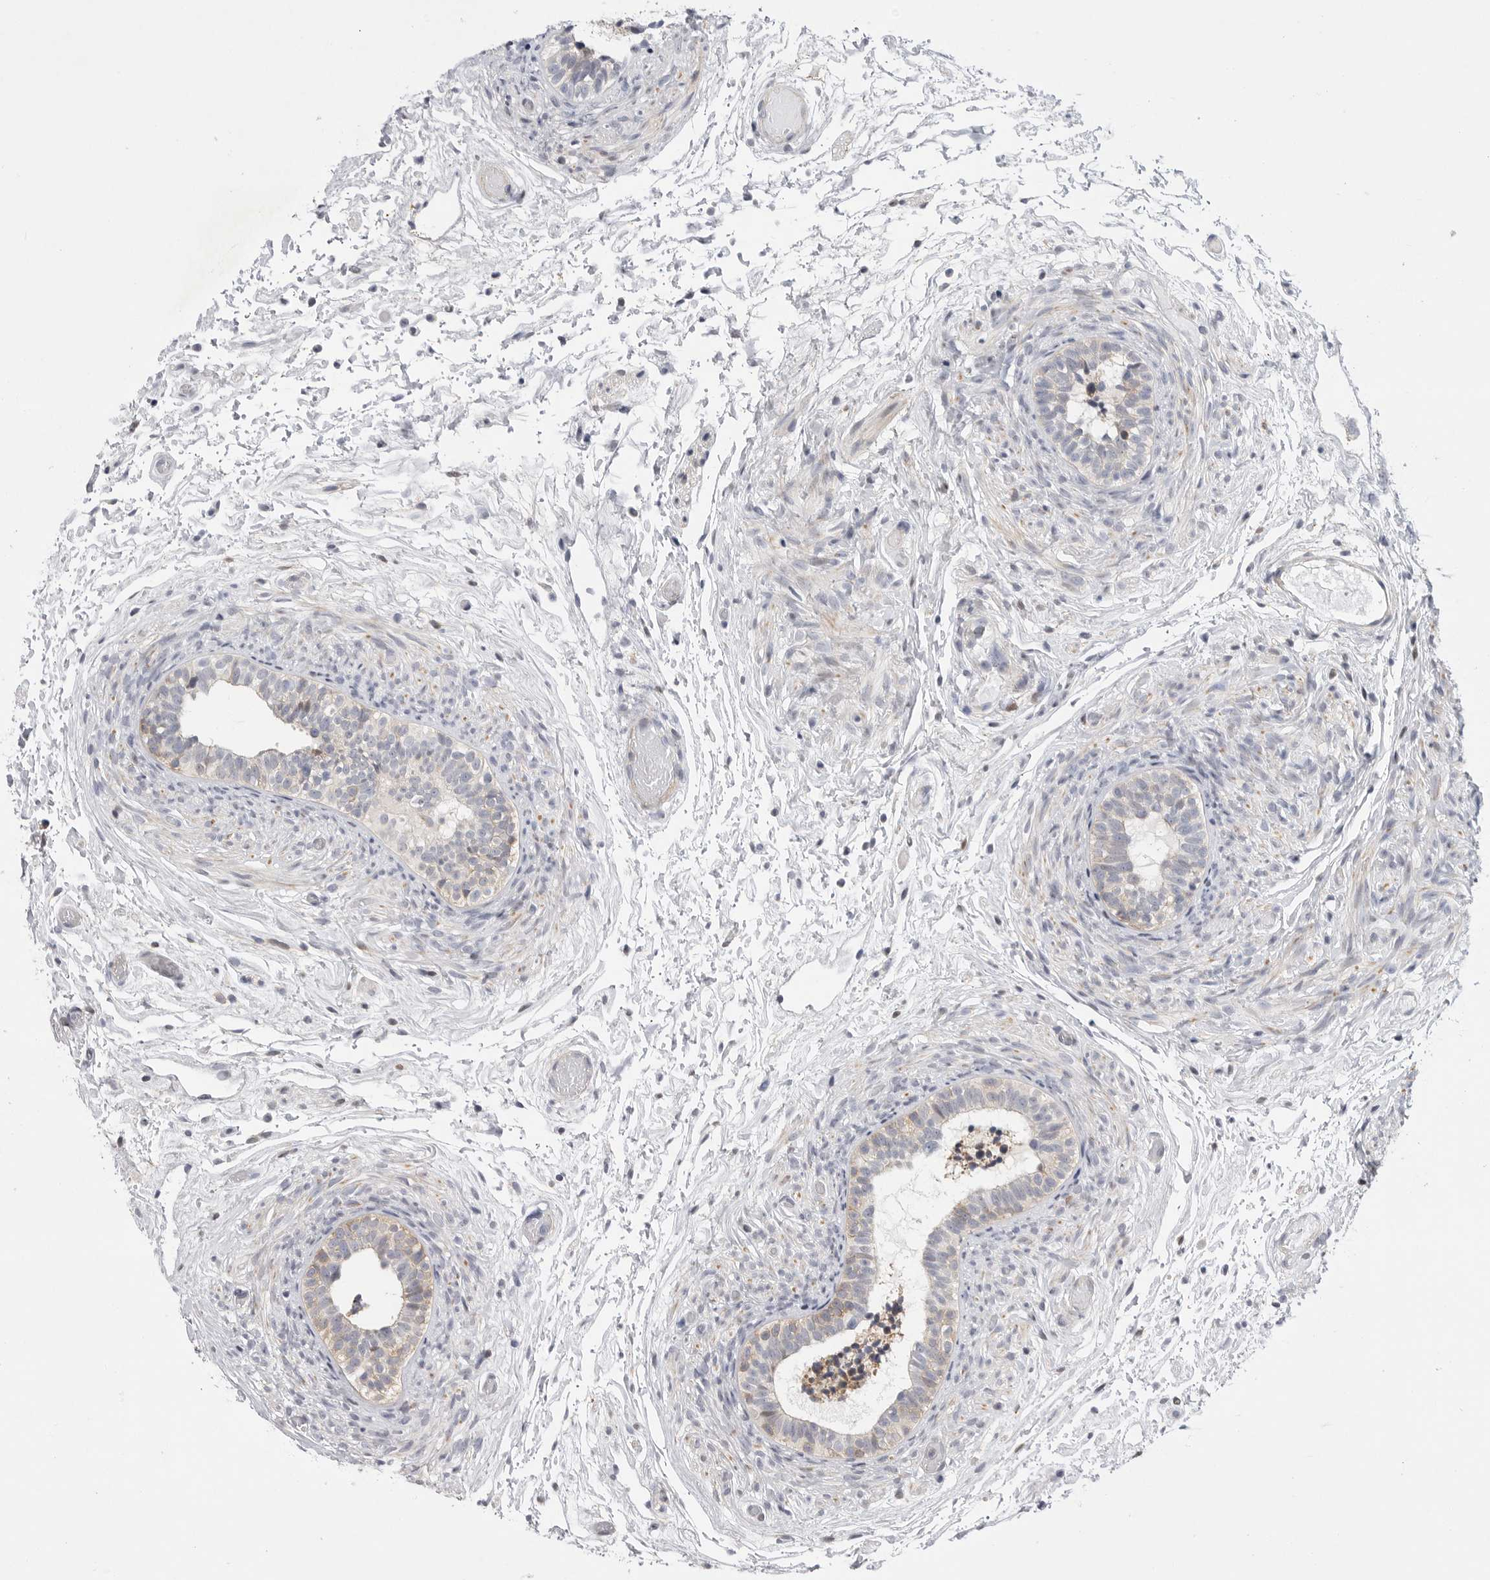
{"staining": {"intensity": "strong", "quantity": "25%-75%", "location": "cytoplasmic/membranous"}, "tissue": "epididymis", "cell_type": "Glandular cells", "image_type": "normal", "snomed": [{"axis": "morphology", "description": "Normal tissue, NOS"}, {"axis": "topography", "description": "Epididymis"}], "caption": "Epididymis stained with DAB immunohistochemistry (IHC) shows high levels of strong cytoplasmic/membranous positivity in approximately 25%-75% of glandular cells.", "gene": "FBXO43", "patient": {"sex": "male", "age": 5}}